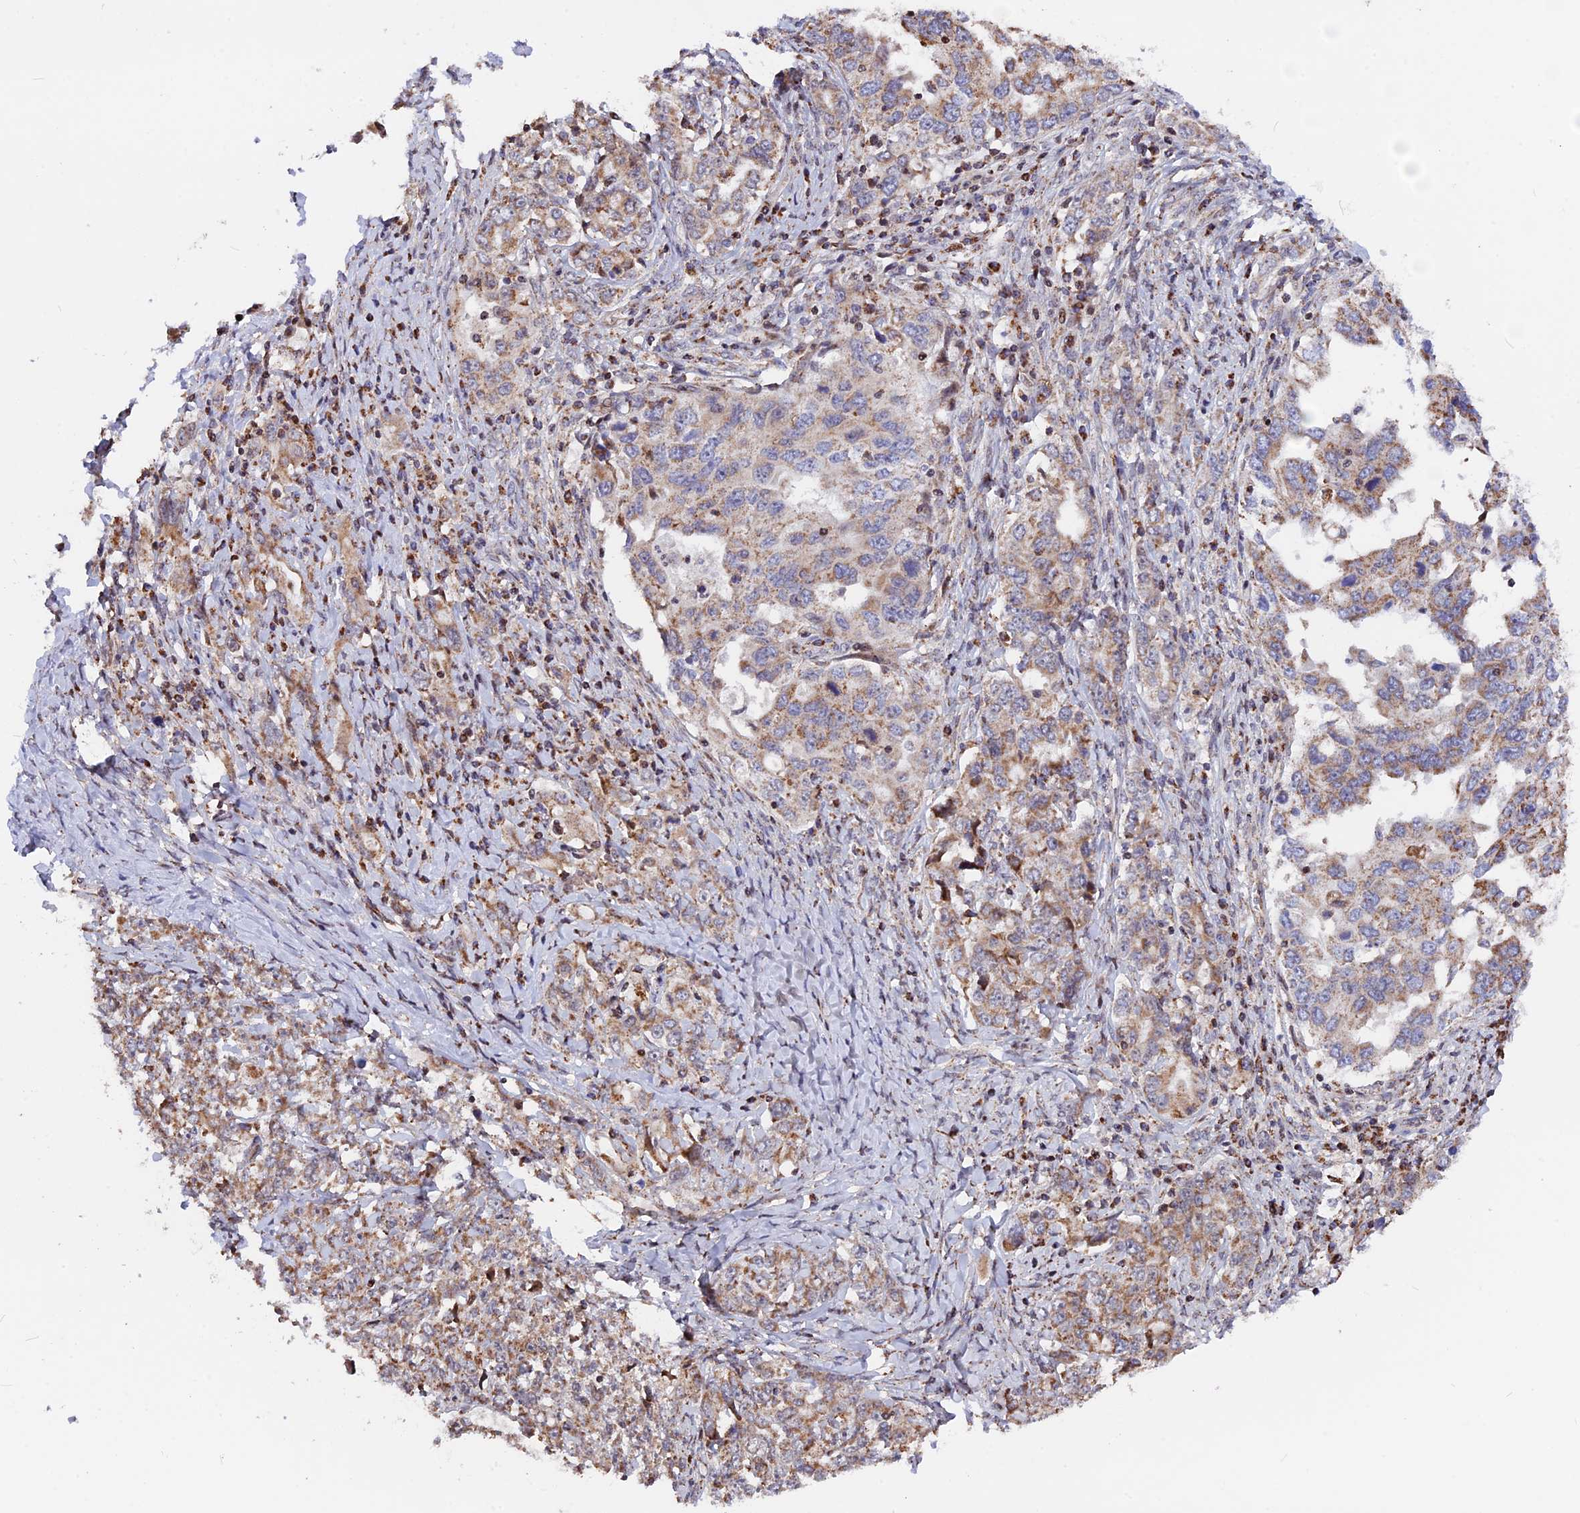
{"staining": {"intensity": "moderate", "quantity": ">75%", "location": "cytoplasmic/membranous"}, "tissue": "ovarian cancer", "cell_type": "Tumor cells", "image_type": "cancer", "snomed": [{"axis": "morphology", "description": "Carcinoma, endometroid"}, {"axis": "topography", "description": "Ovary"}], "caption": "Human ovarian cancer (endometroid carcinoma) stained for a protein (brown) exhibits moderate cytoplasmic/membranous positive staining in approximately >75% of tumor cells.", "gene": "FAM174C", "patient": {"sex": "female", "age": 62}}